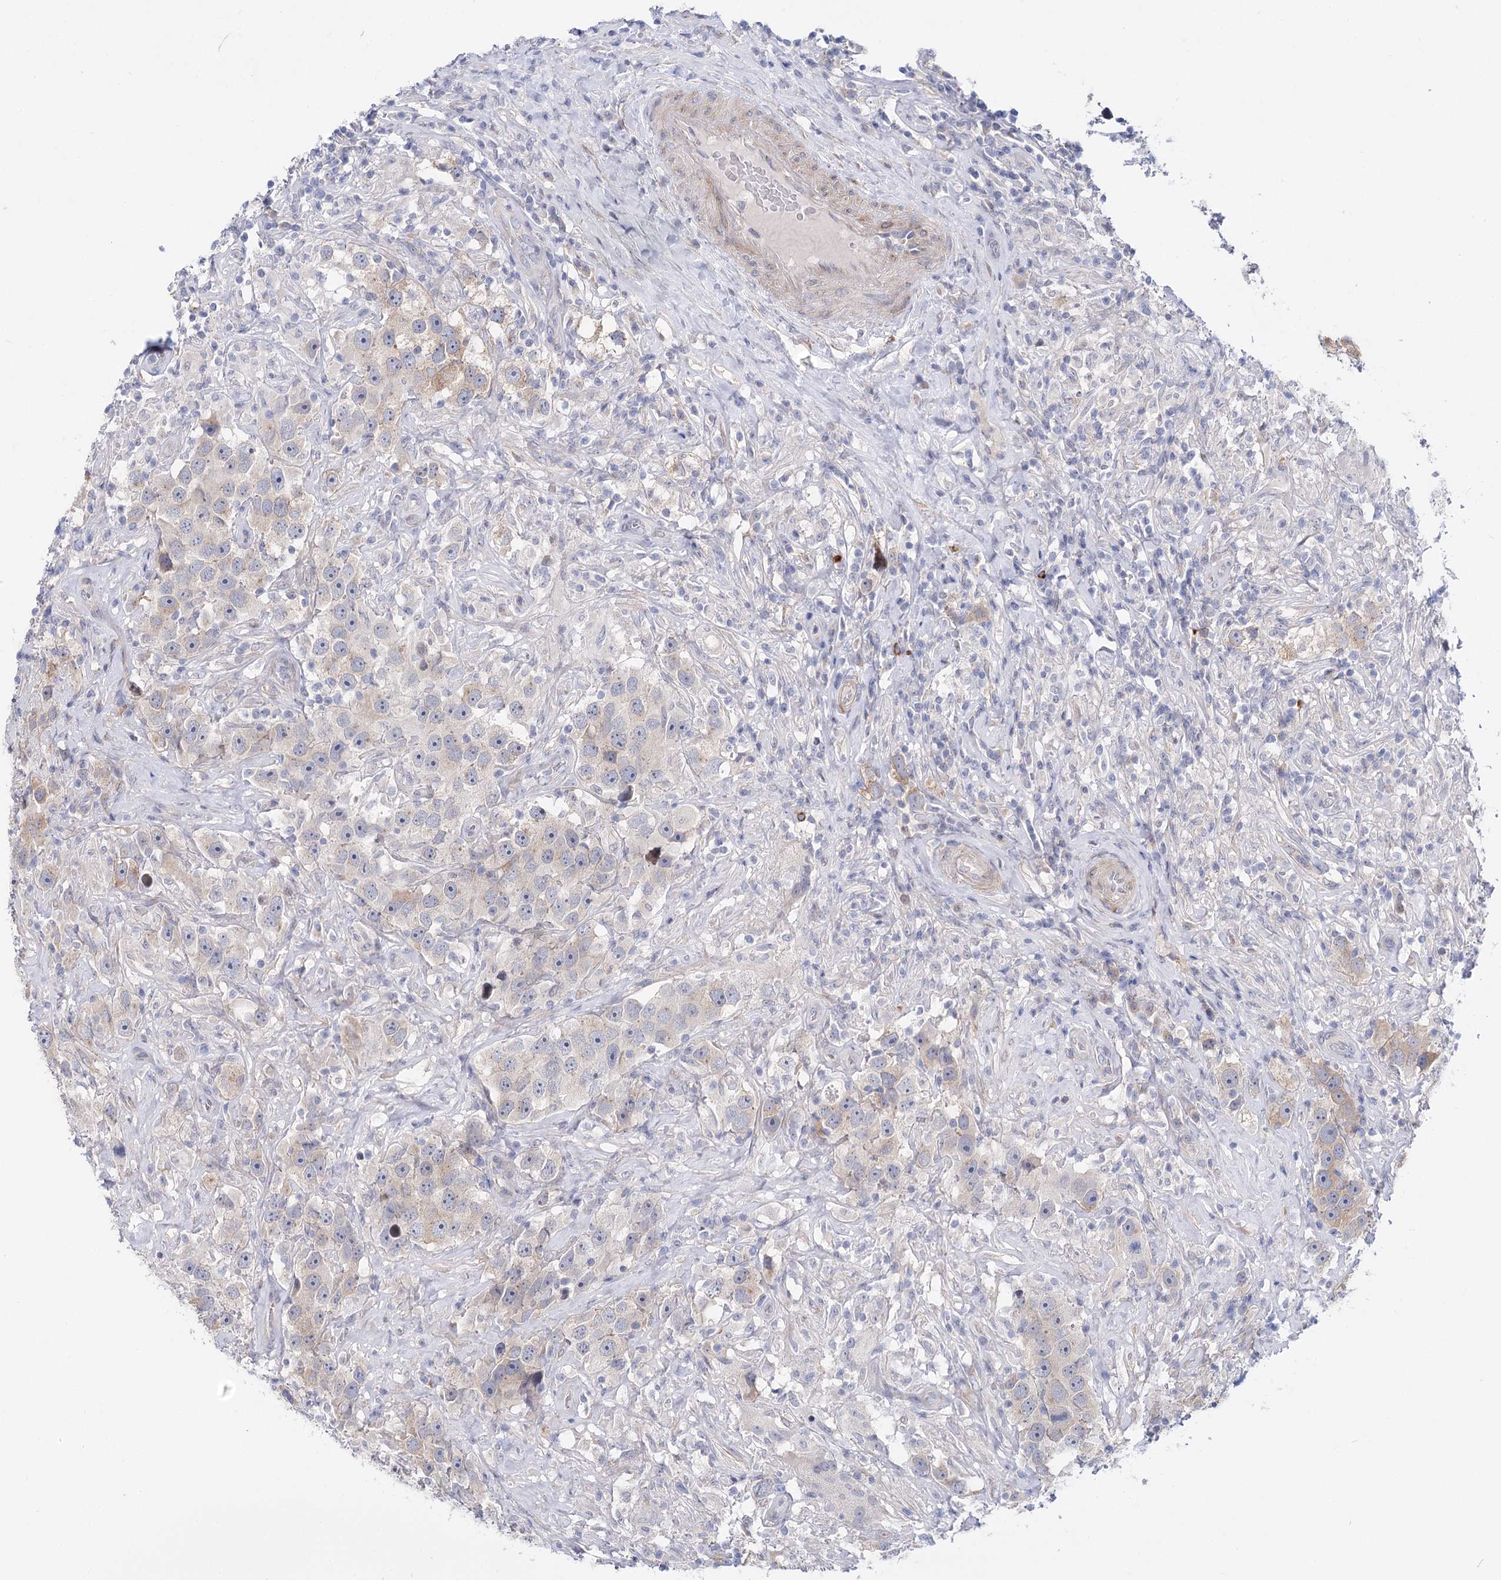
{"staining": {"intensity": "weak", "quantity": "<25%", "location": "cytoplasmic/membranous"}, "tissue": "testis cancer", "cell_type": "Tumor cells", "image_type": "cancer", "snomed": [{"axis": "morphology", "description": "Seminoma, NOS"}, {"axis": "topography", "description": "Testis"}], "caption": "A histopathology image of human testis seminoma is negative for staining in tumor cells.", "gene": "TEX12", "patient": {"sex": "male", "age": 49}}